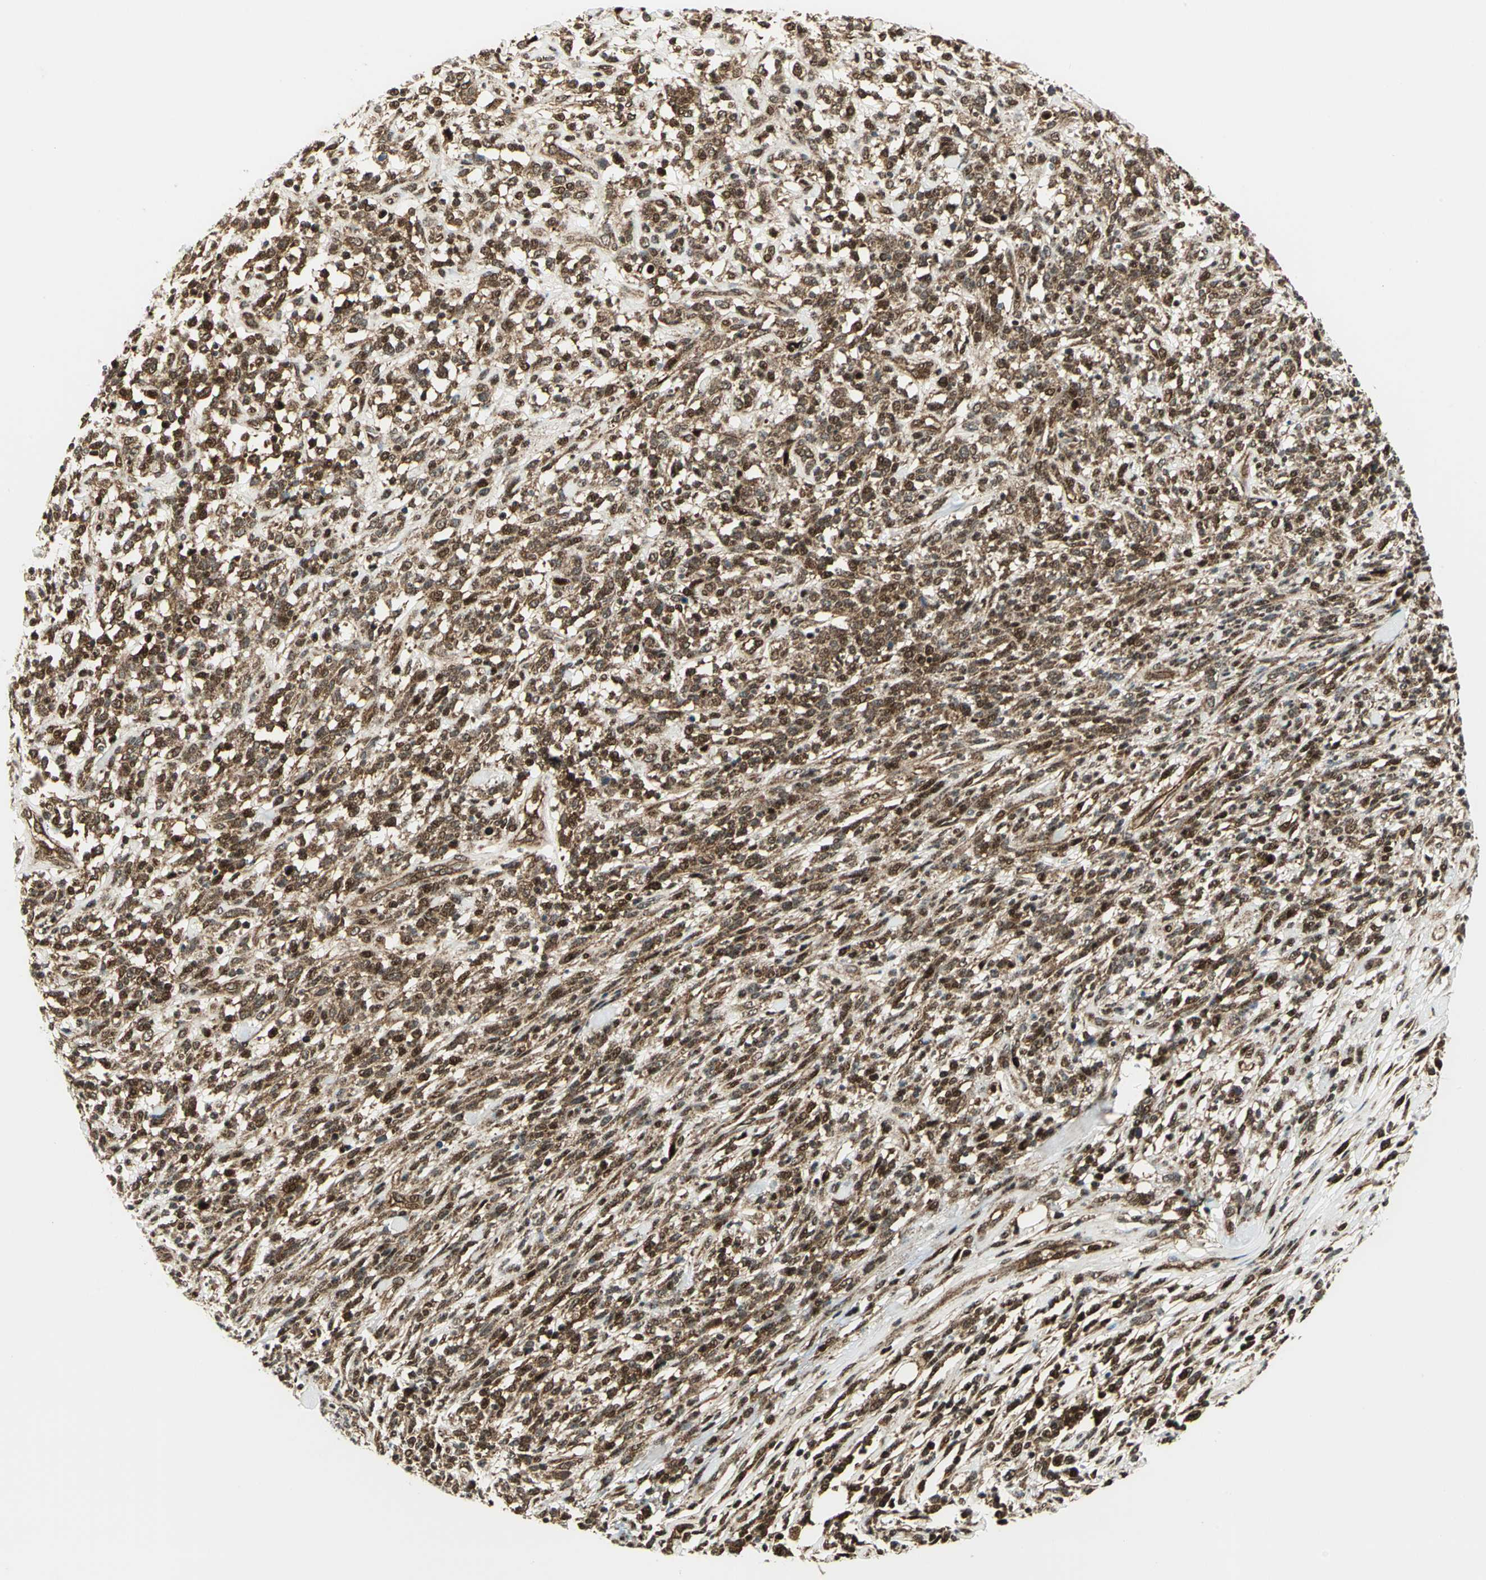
{"staining": {"intensity": "moderate", "quantity": ">75%", "location": "cytoplasmic/membranous,nuclear"}, "tissue": "lymphoma", "cell_type": "Tumor cells", "image_type": "cancer", "snomed": [{"axis": "morphology", "description": "Malignant lymphoma, non-Hodgkin's type, High grade"}, {"axis": "topography", "description": "Lymph node"}], "caption": "Tumor cells exhibit moderate cytoplasmic/membranous and nuclear positivity in about >75% of cells in high-grade malignant lymphoma, non-Hodgkin's type. The protein of interest is shown in brown color, while the nuclei are stained blue.", "gene": "COPS5", "patient": {"sex": "female", "age": 73}}